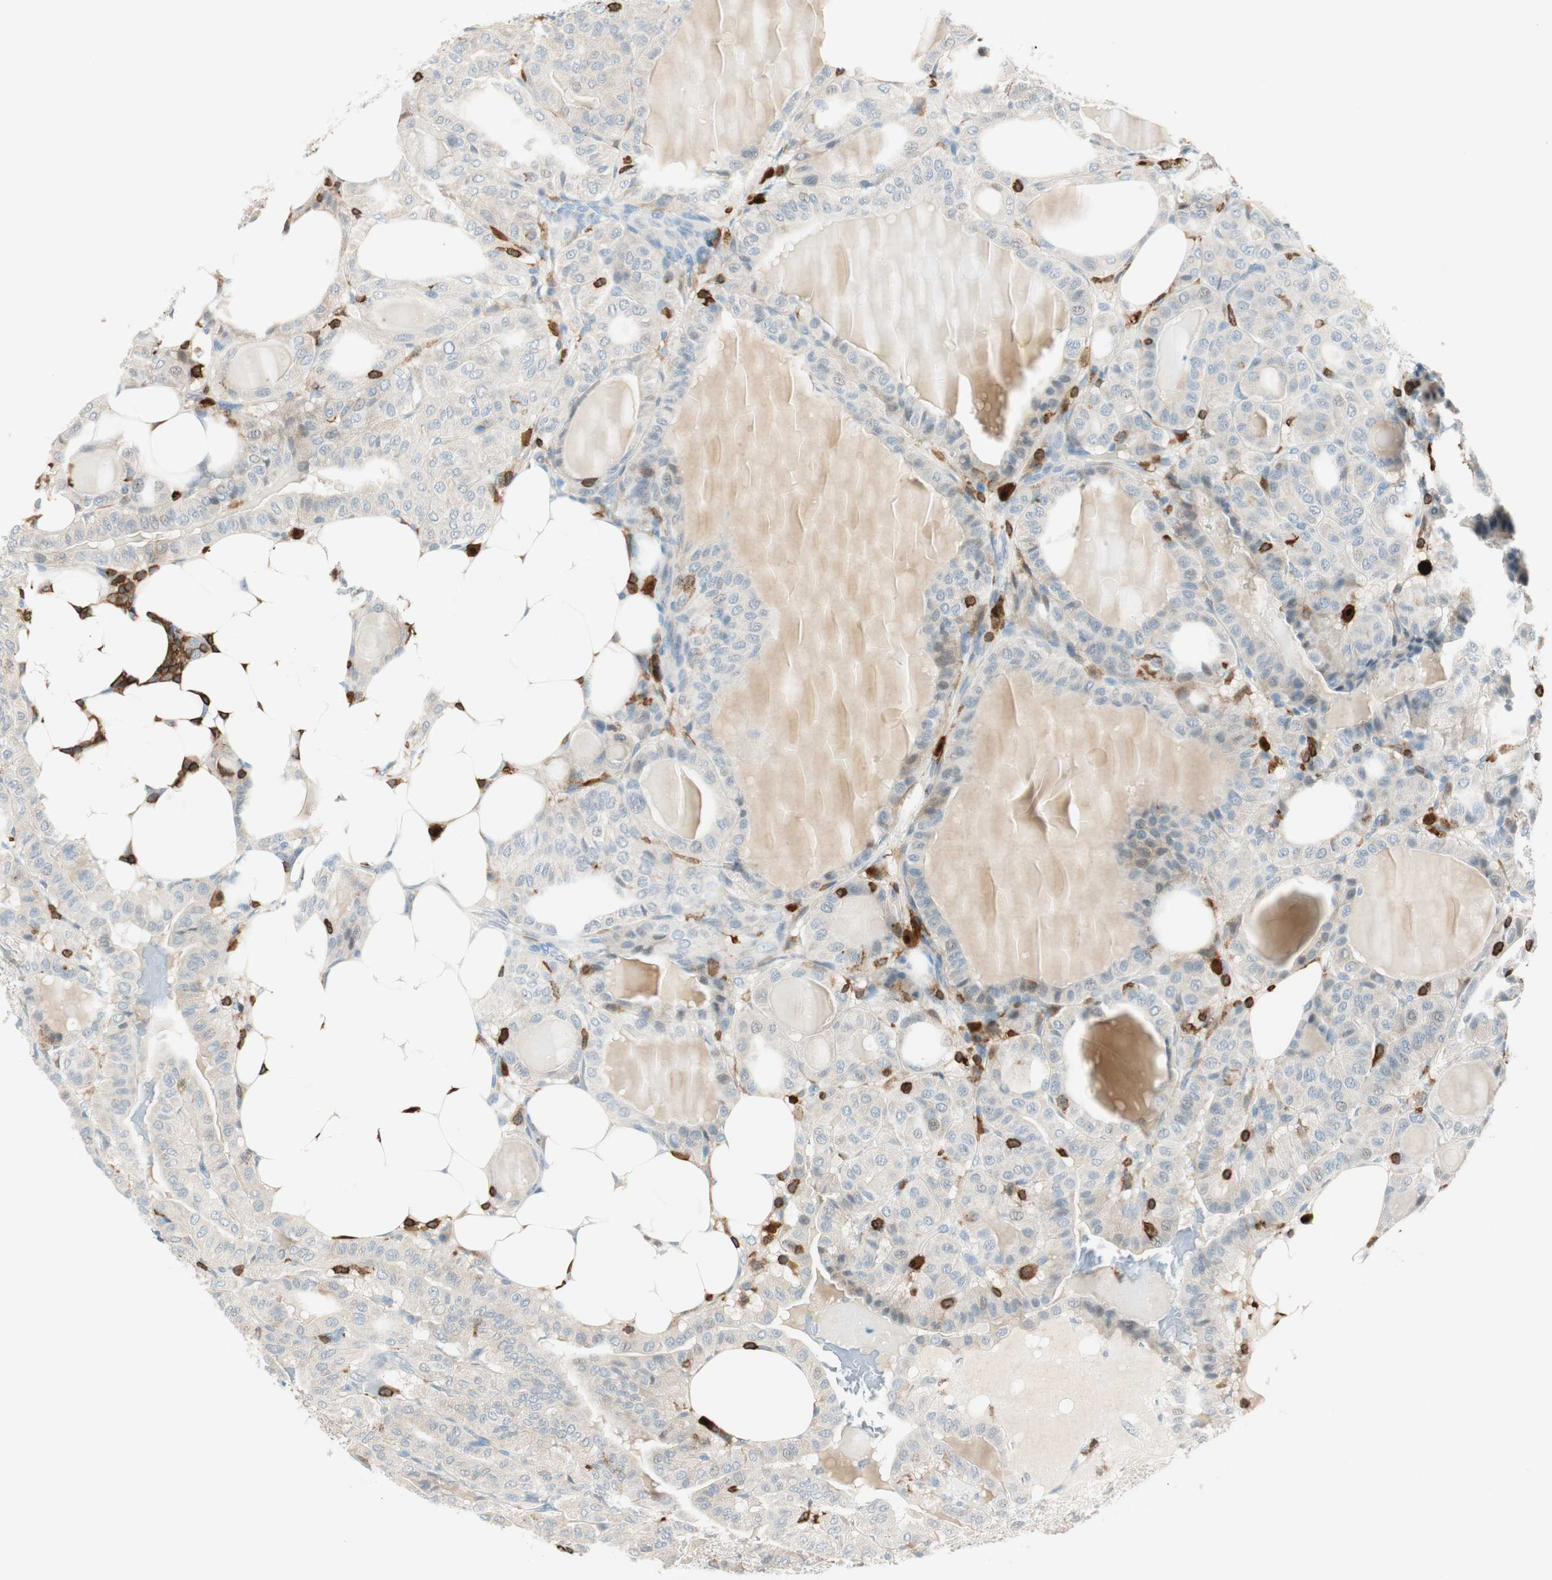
{"staining": {"intensity": "weak", "quantity": "25%-75%", "location": "cytoplasmic/membranous"}, "tissue": "thyroid cancer", "cell_type": "Tumor cells", "image_type": "cancer", "snomed": [{"axis": "morphology", "description": "Papillary adenocarcinoma, NOS"}, {"axis": "topography", "description": "Thyroid gland"}], "caption": "Tumor cells show low levels of weak cytoplasmic/membranous expression in approximately 25%-75% of cells in thyroid papillary adenocarcinoma.", "gene": "HPGD", "patient": {"sex": "male", "age": 77}}